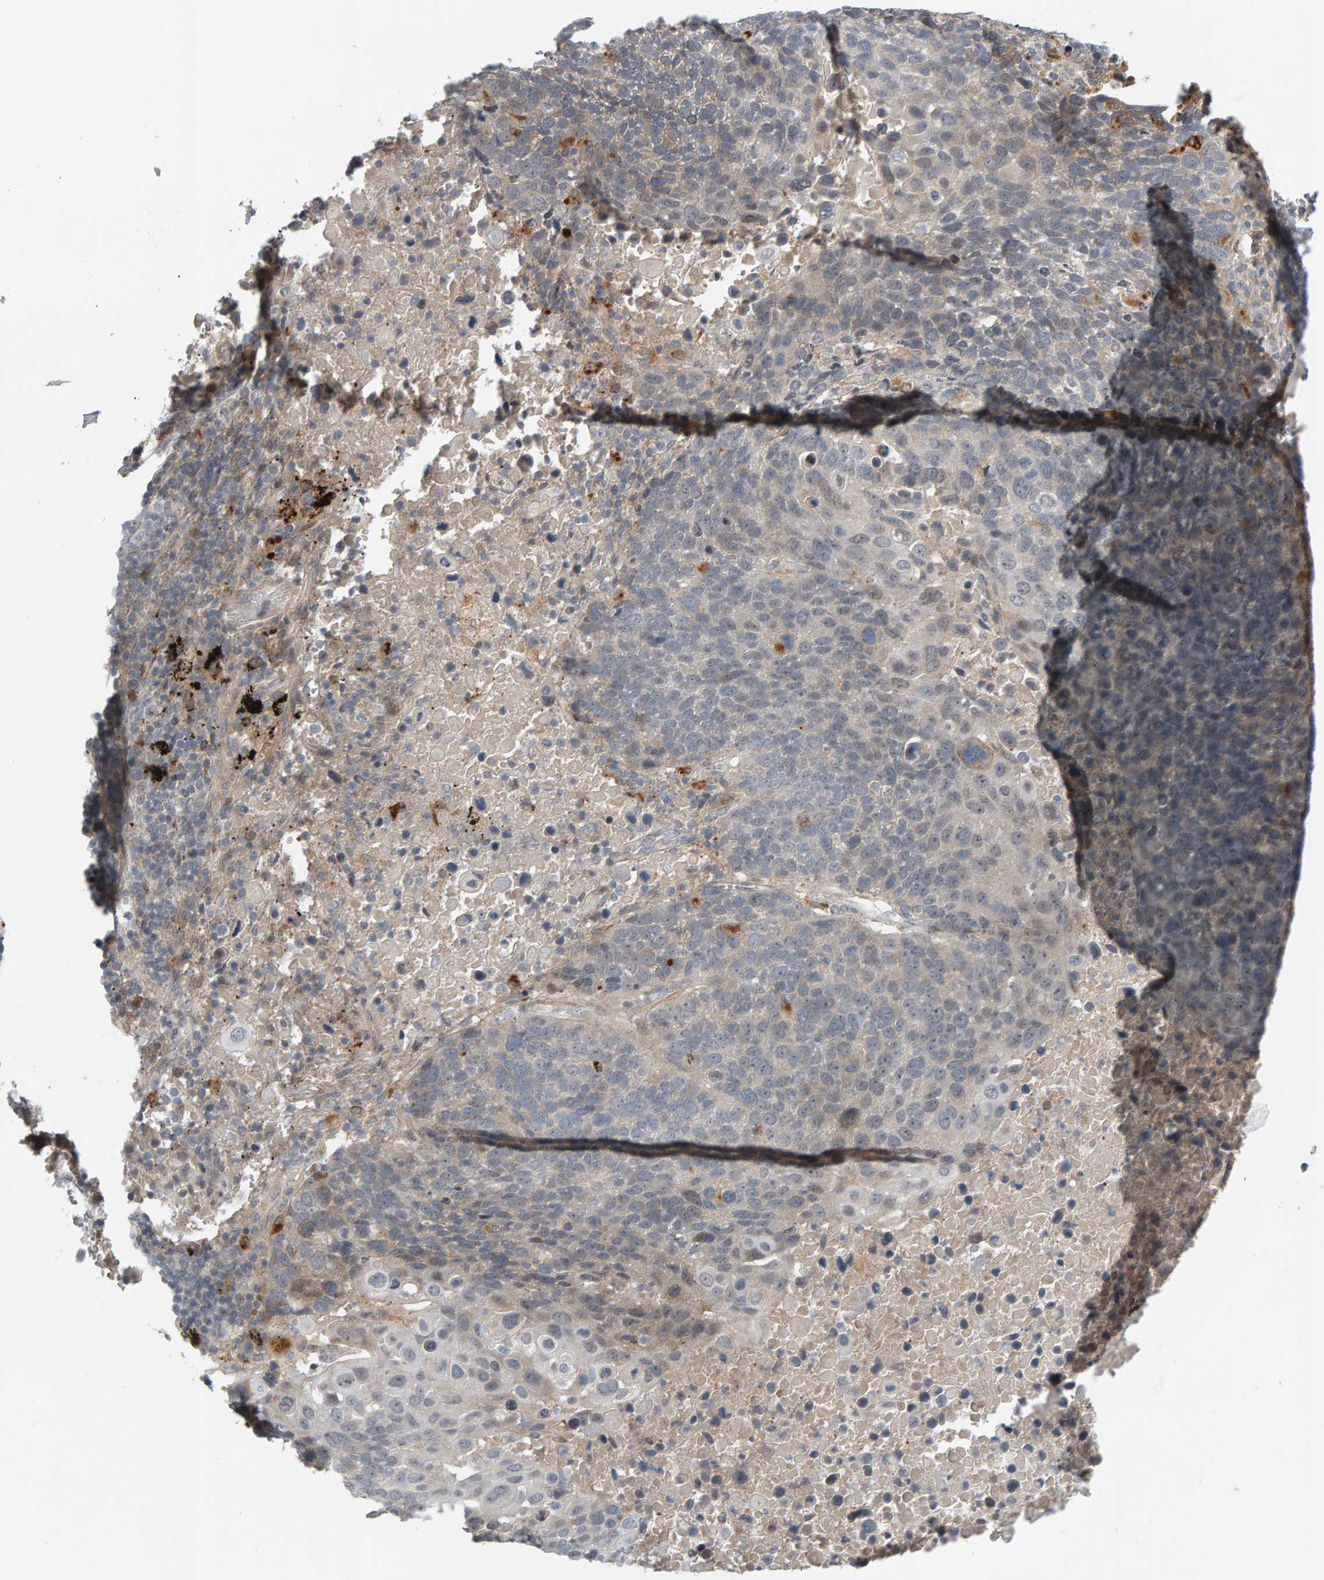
{"staining": {"intensity": "weak", "quantity": "<25%", "location": "cytoplasmic/membranous"}, "tissue": "lung cancer", "cell_type": "Tumor cells", "image_type": "cancer", "snomed": [{"axis": "morphology", "description": "Squamous cell carcinoma, NOS"}, {"axis": "topography", "description": "Lung"}], "caption": "A micrograph of squamous cell carcinoma (lung) stained for a protein demonstrates no brown staining in tumor cells.", "gene": "ZNF160", "patient": {"sex": "male", "age": 66}}